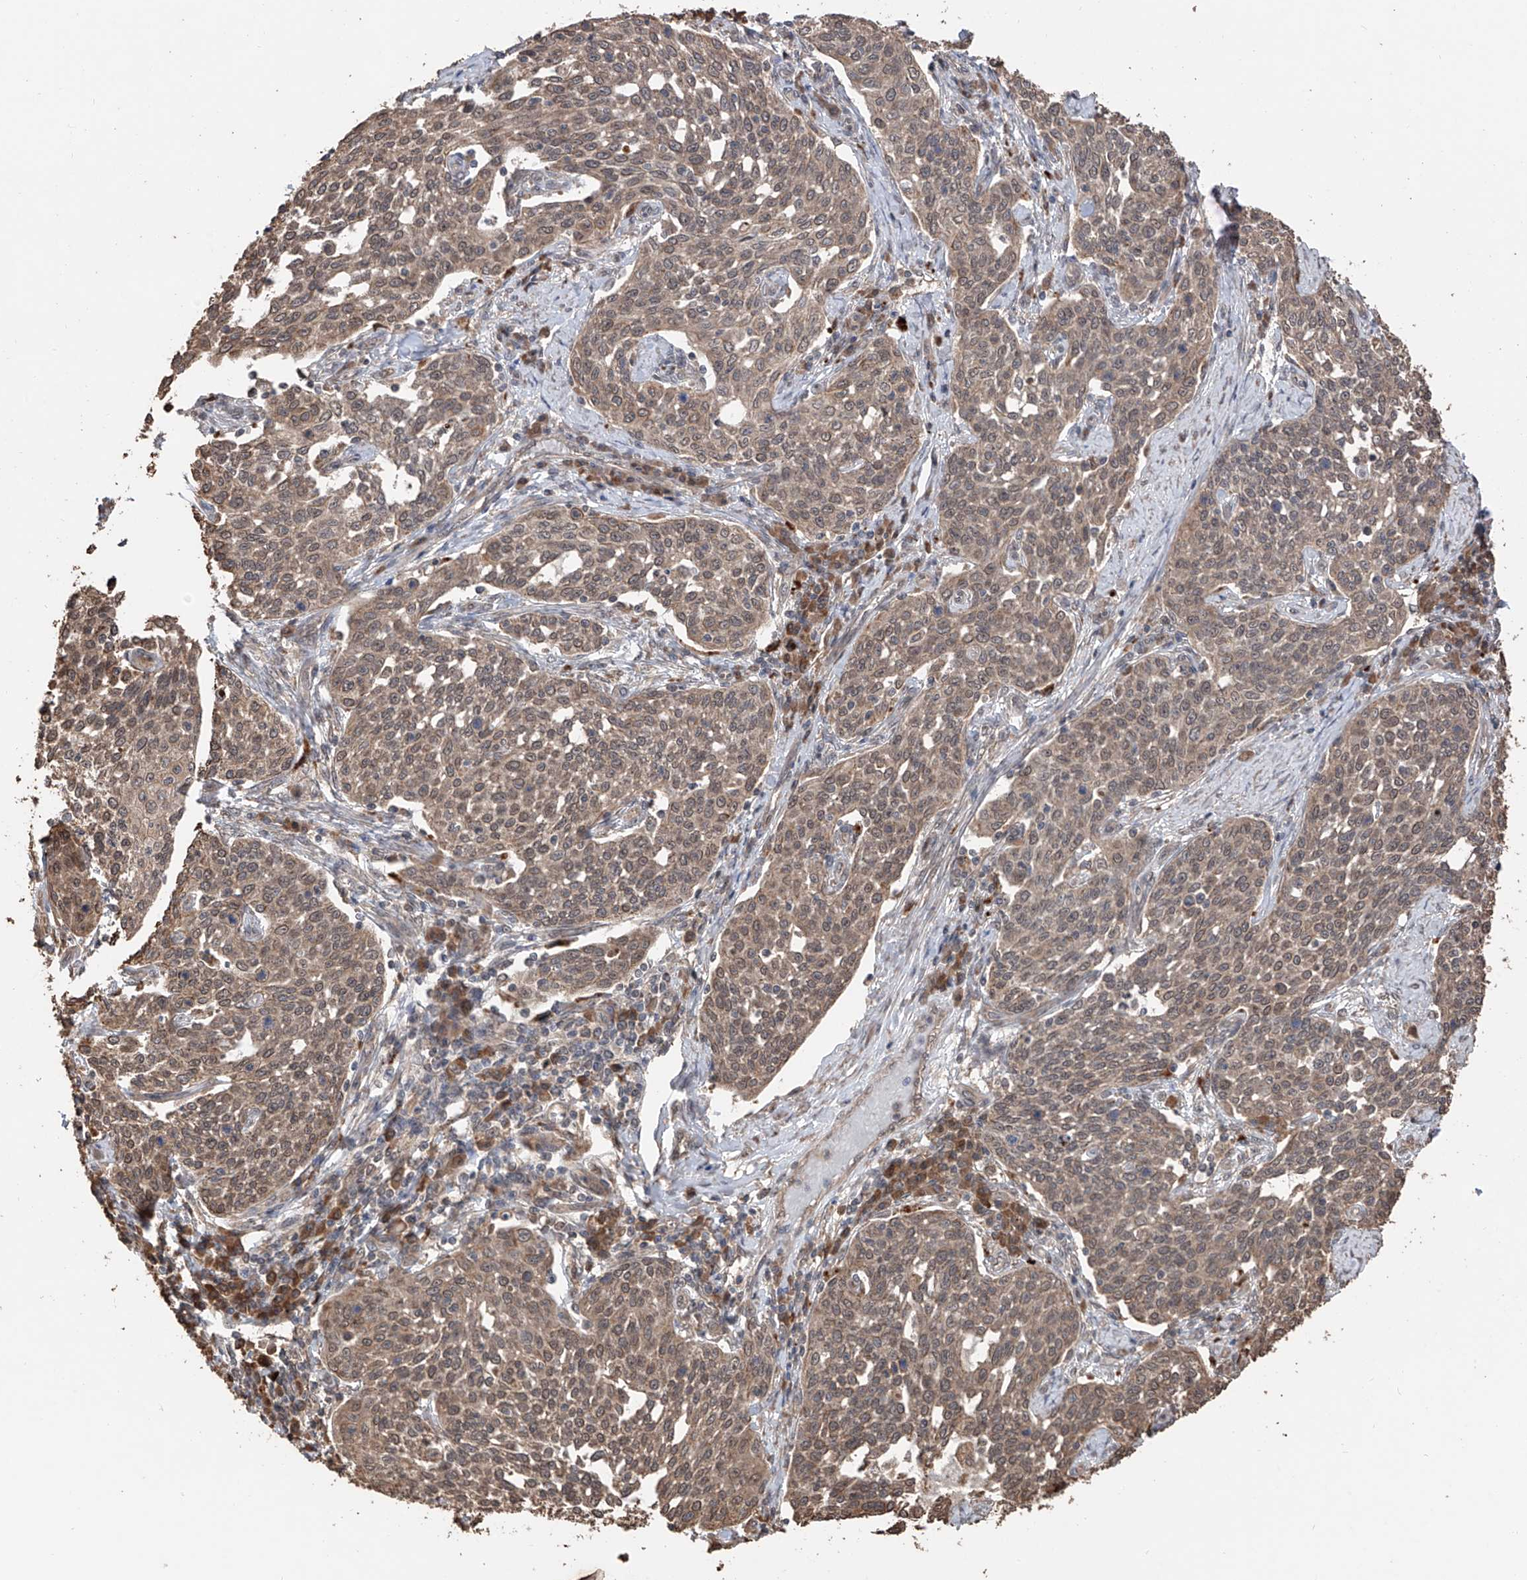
{"staining": {"intensity": "weak", "quantity": ">75%", "location": "cytoplasmic/membranous,nuclear"}, "tissue": "cervical cancer", "cell_type": "Tumor cells", "image_type": "cancer", "snomed": [{"axis": "morphology", "description": "Squamous cell carcinoma, NOS"}, {"axis": "topography", "description": "Cervix"}], "caption": "Protein expression analysis of human cervical cancer reveals weak cytoplasmic/membranous and nuclear expression in approximately >75% of tumor cells.", "gene": "FAM135A", "patient": {"sex": "female", "age": 34}}